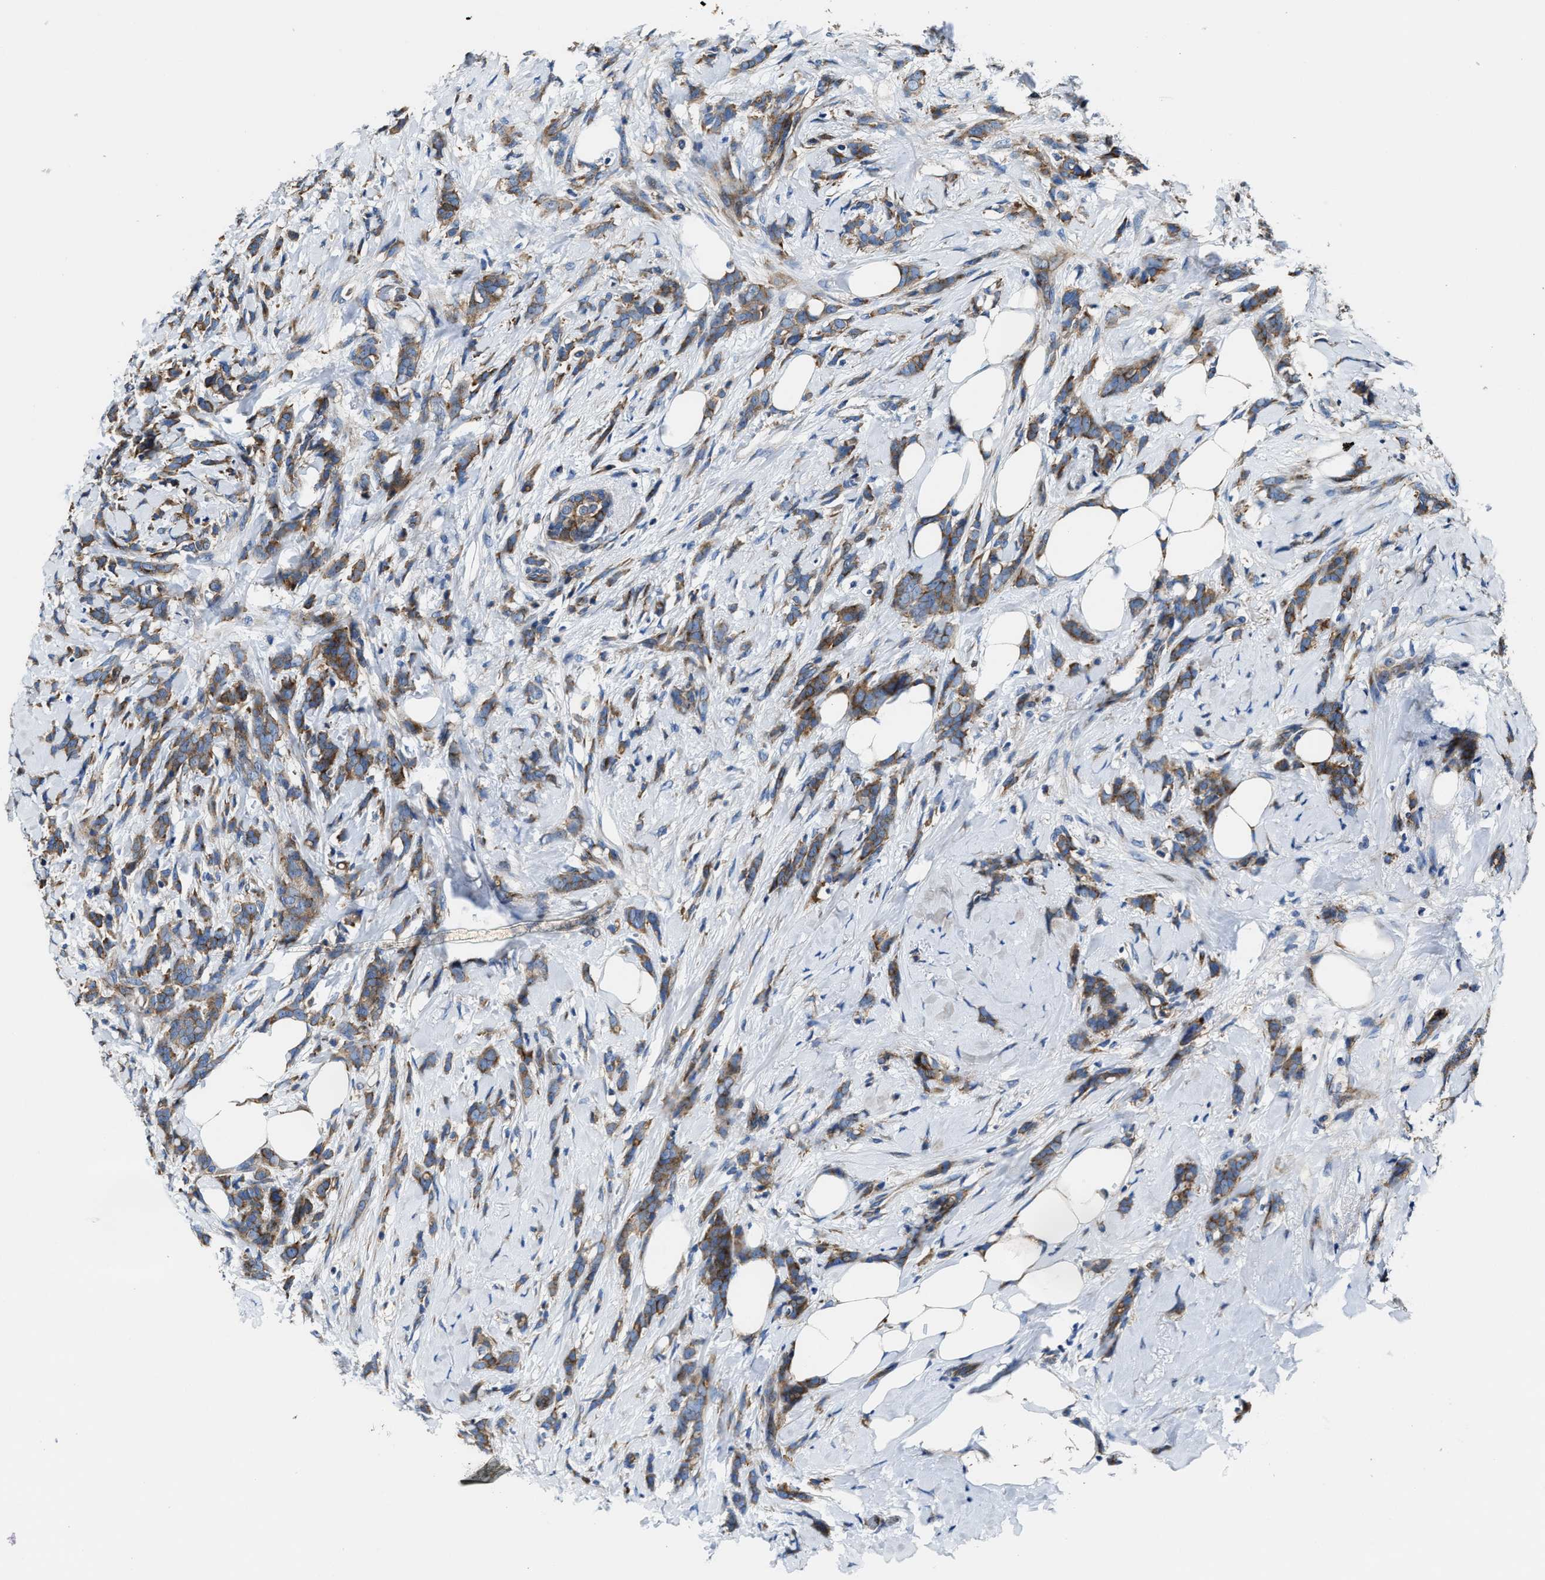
{"staining": {"intensity": "moderate", "quantity": ">75%", "location": "cytoplasmic/membranous"}, "tissue": "breast cancer", "cell_type": "Tumor cells", "image_type": "cancer", "snomed": [{"axis": "morphology", "description": "Lobular carcinoma, in situ"}, {"axis": "morphology", "description": "Lobular carcinoma"}, {"axis": "topography", "description": "Breast"}], "caption": "The histopathology image shows immunohistochemical staining of breast cancer (lobular carcinoma in situ). There is moderate cytoplasmic/membranous positivity is present in approximately >75% of tumor cells.", "gene": "PTAR1", "patient": {"sex": "female", "age": 41}}